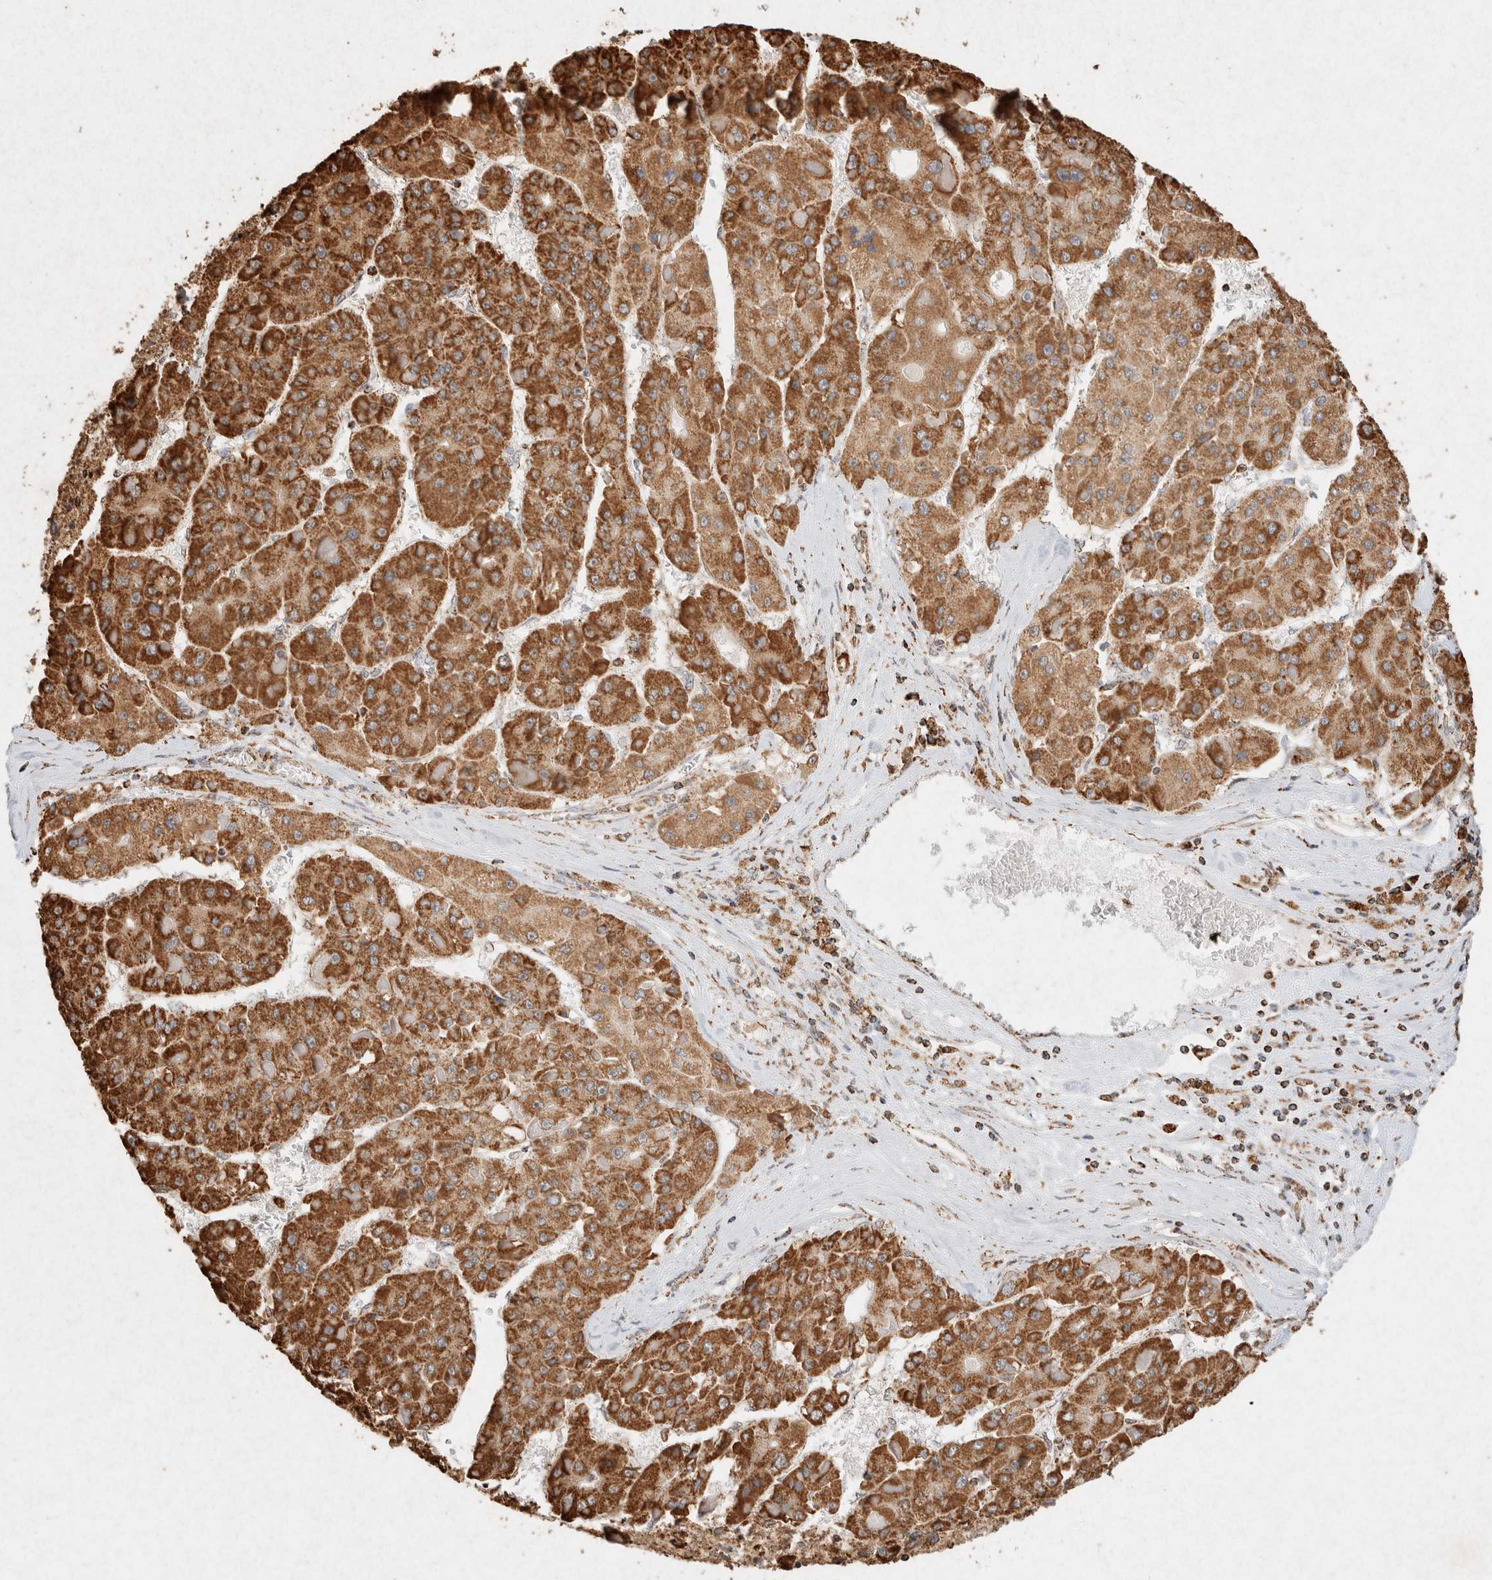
{"staining": {"intensity": "strong", "quantity": ">75%", "location": "cytoplasmic/membranous"}, "tissue": "liver cancer", "cell_type": "Tumor cells", "image_type": "cancer", "snomed": [{"axis": "morphology", "description": "Carcinoma, Hepatocellular, NOS"}, {"axis": "topography", "description": "Liver"}], "caption": "Protein analysis of liver cancer tissue exhibits strong cytoplasmic/membranous staining in approximately >75% of tumor cells. The staining was performed using DAB to visualize the protein expression in brown, while the nuclei were stained in blue with hematoxylin (Magnification: 20x).", "gene": "SDC2", "patient": {"sex": "female", "age": 73}}